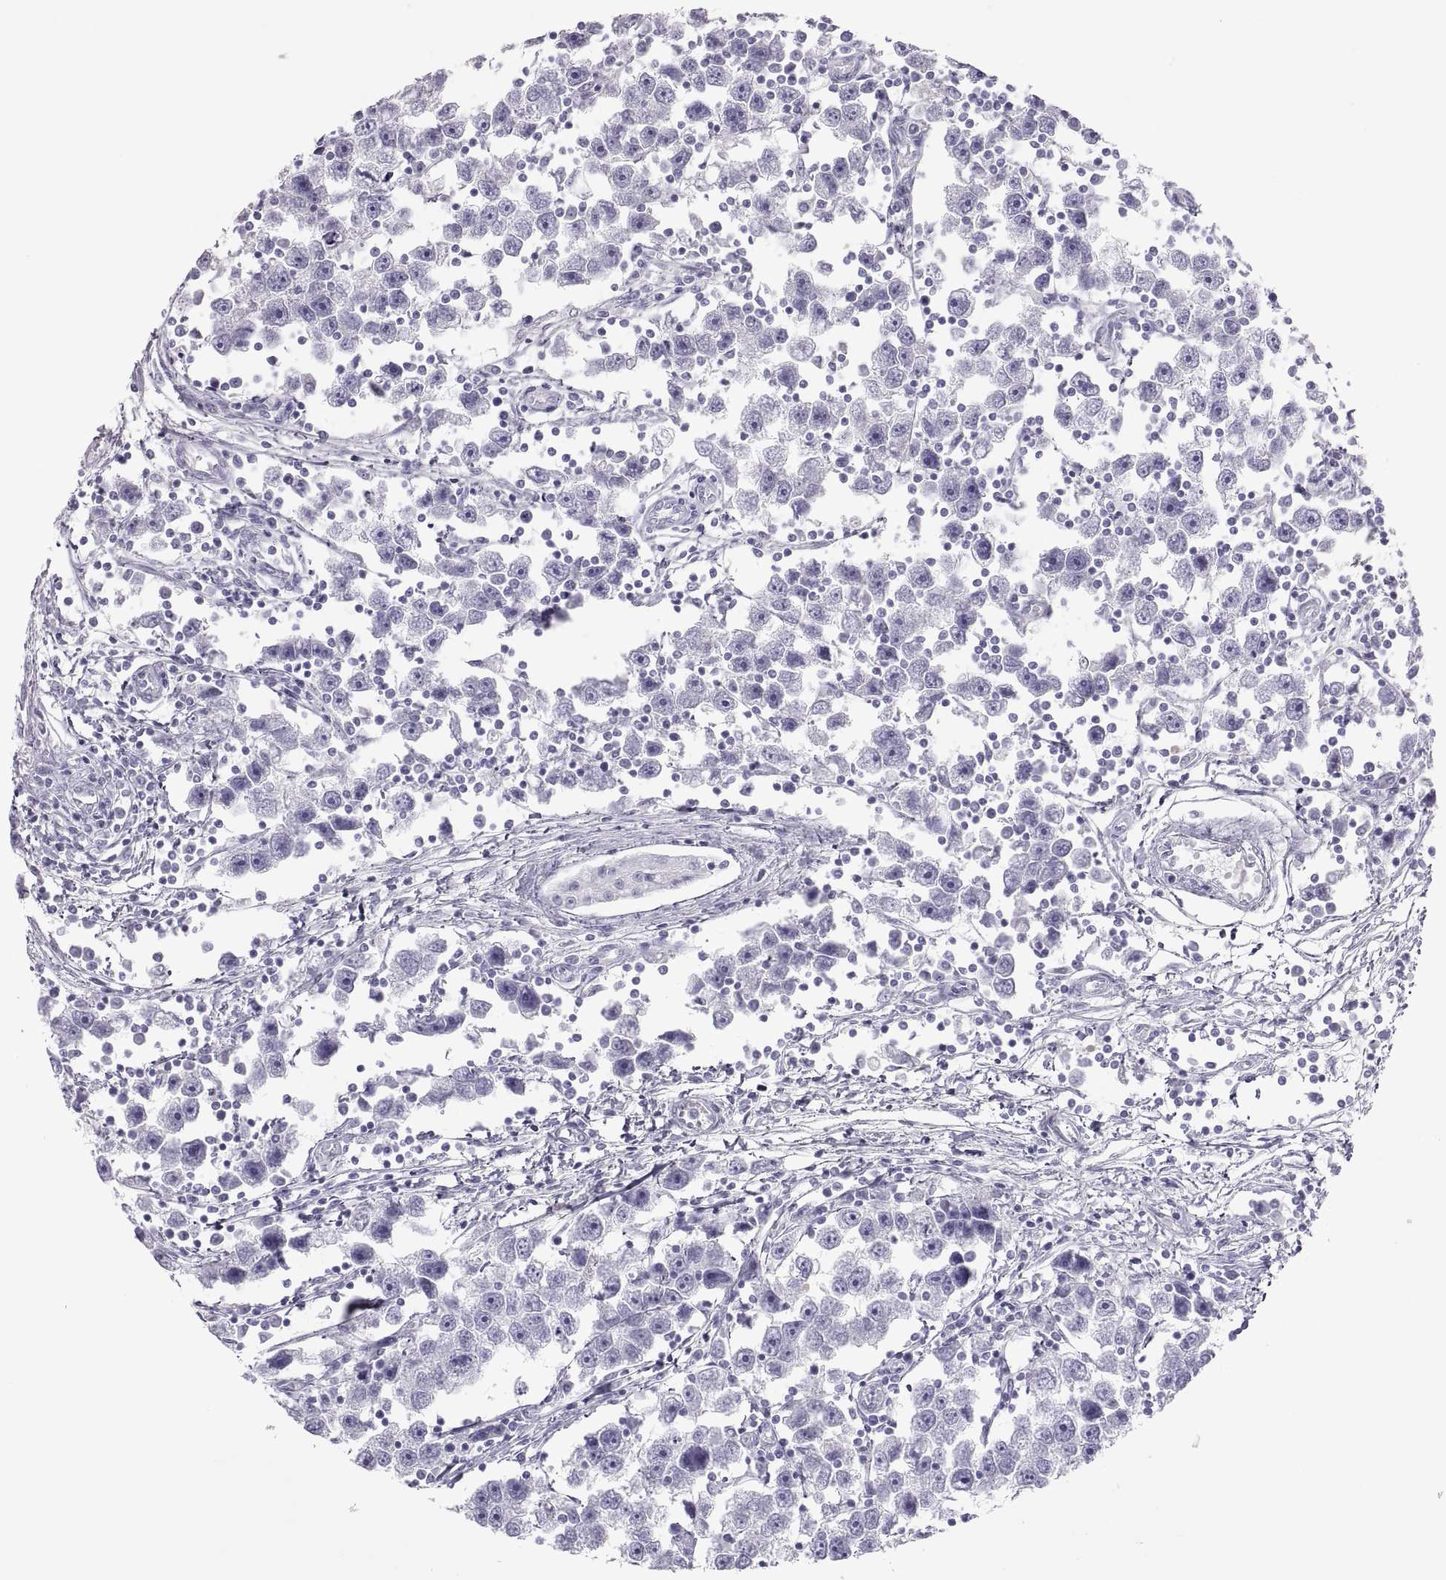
{"staining": {"intensity": "negative", "quantity": "none", "location": "none"}, "tissue": "testis cancer", "cell_type": "Tumor cells", "image_type": "cancer", "snomed": [{"axis": "morphology", "description": "Seminoma, NOS"}, {"axis": "topography", "description": "Testis"}], "caption": "Tumor cells are negative for protein expression in human seminoma (testis). Brightfield microscopy of immunohistochemistry (IHC) stained with DAB (3,3'-diaminobenzidine) (brown) and hematoxylin (blue), captured at high magnification.", "gene": "SEMG1", "patient": {"sex": "male", "age": 30}}